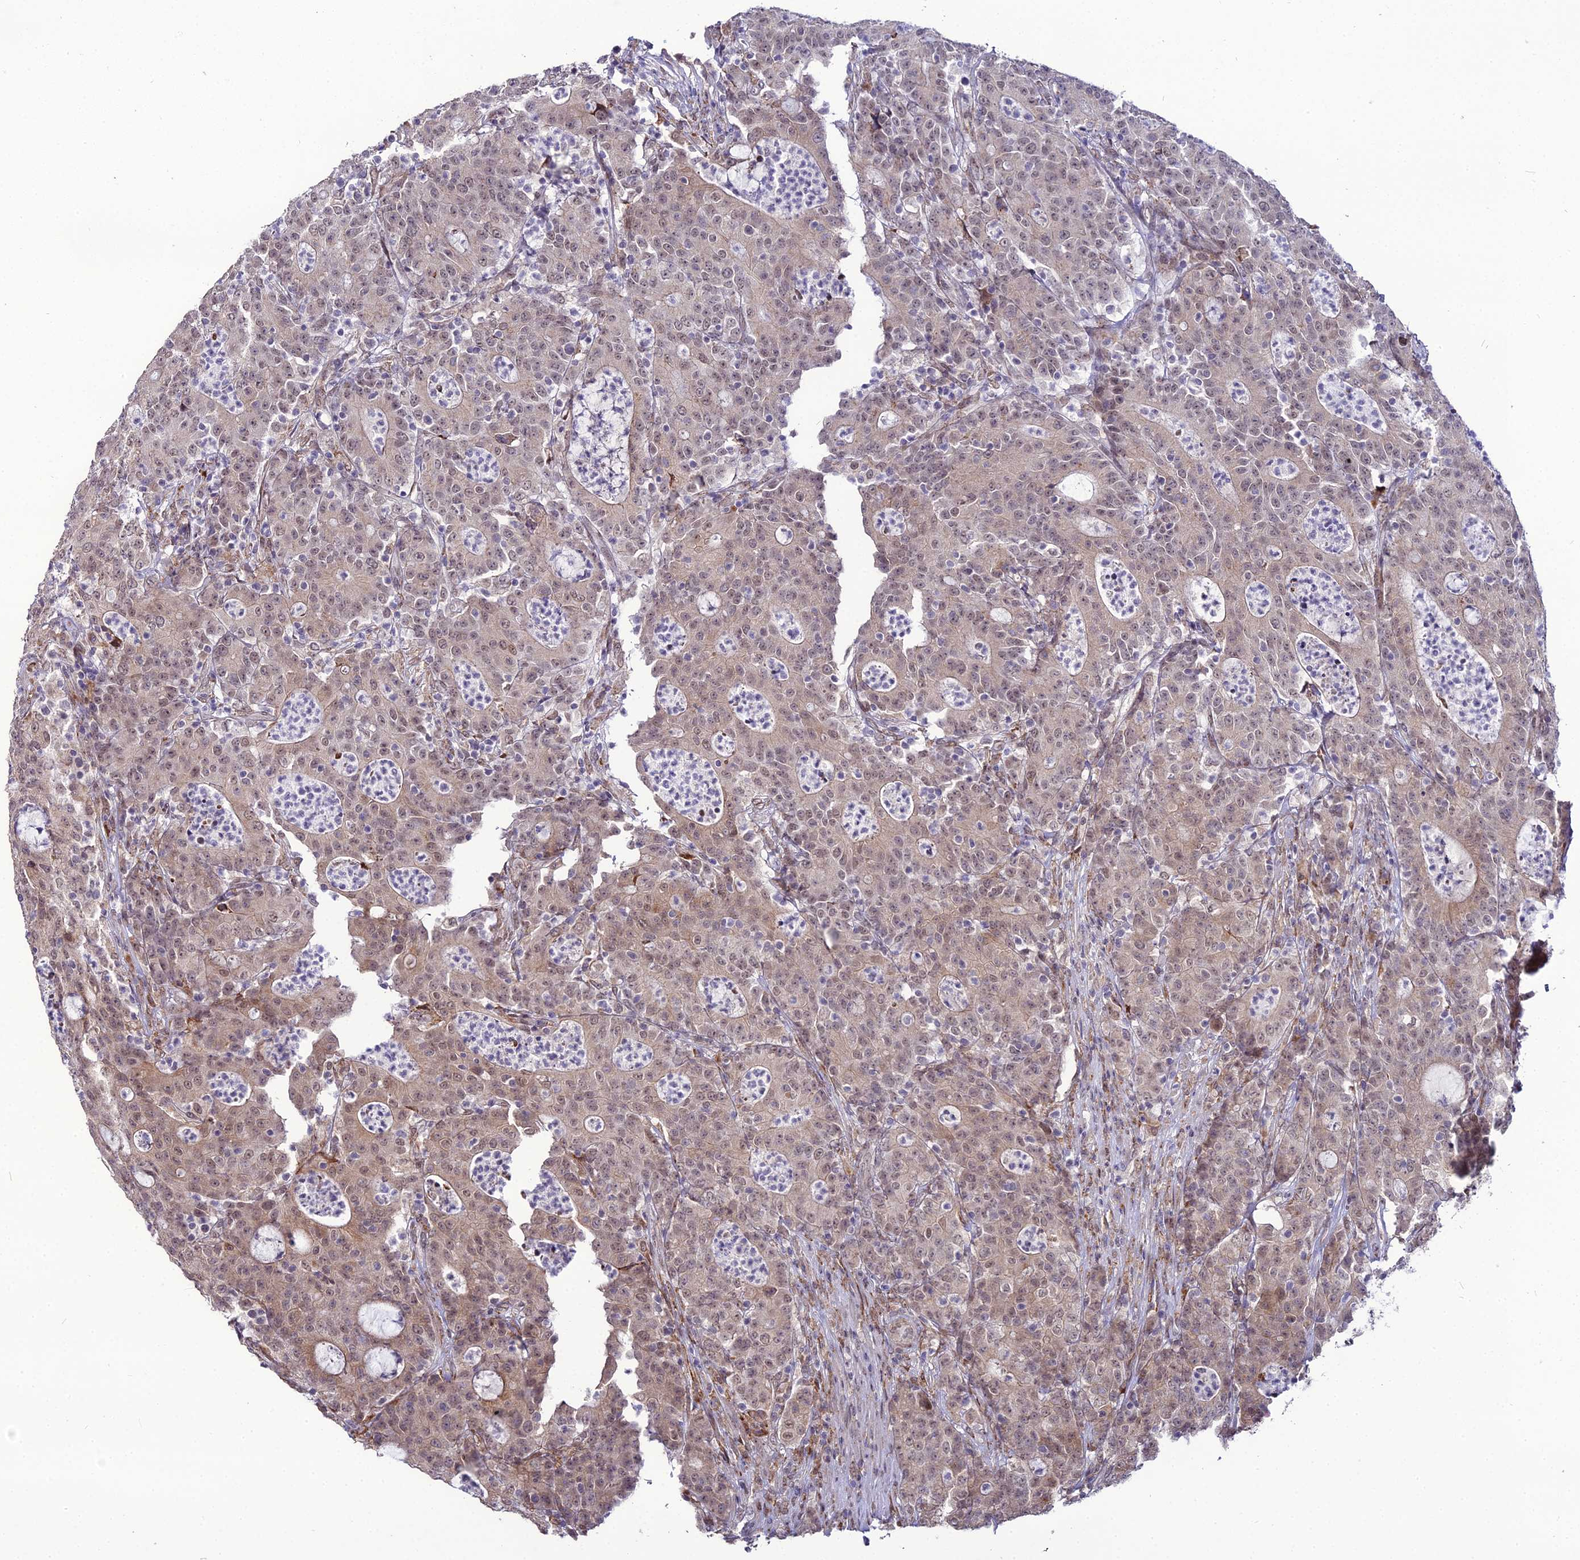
{"staining": {"intensity": "weak", "quantity": ">75%", "location": "cytoplasmic/membranous,nuclear"}, "tissue": "colorectal cancer", "cell_type": "Tumor cells", "image_type": "cancer", "snomed": [{"axis": "morphology", "description": "Adenocarcinoma, NOS"}, {"axis": "topography", "description": "Colon"}], "caption": "Colorectal cancer (adenocarcinoma) tissue shows weak cytoplasmic/membranous and nuclear expression in approximately >75% of tumor cells", "gene": "TROAP", "patient": {"sex": "male", "age": 83}}